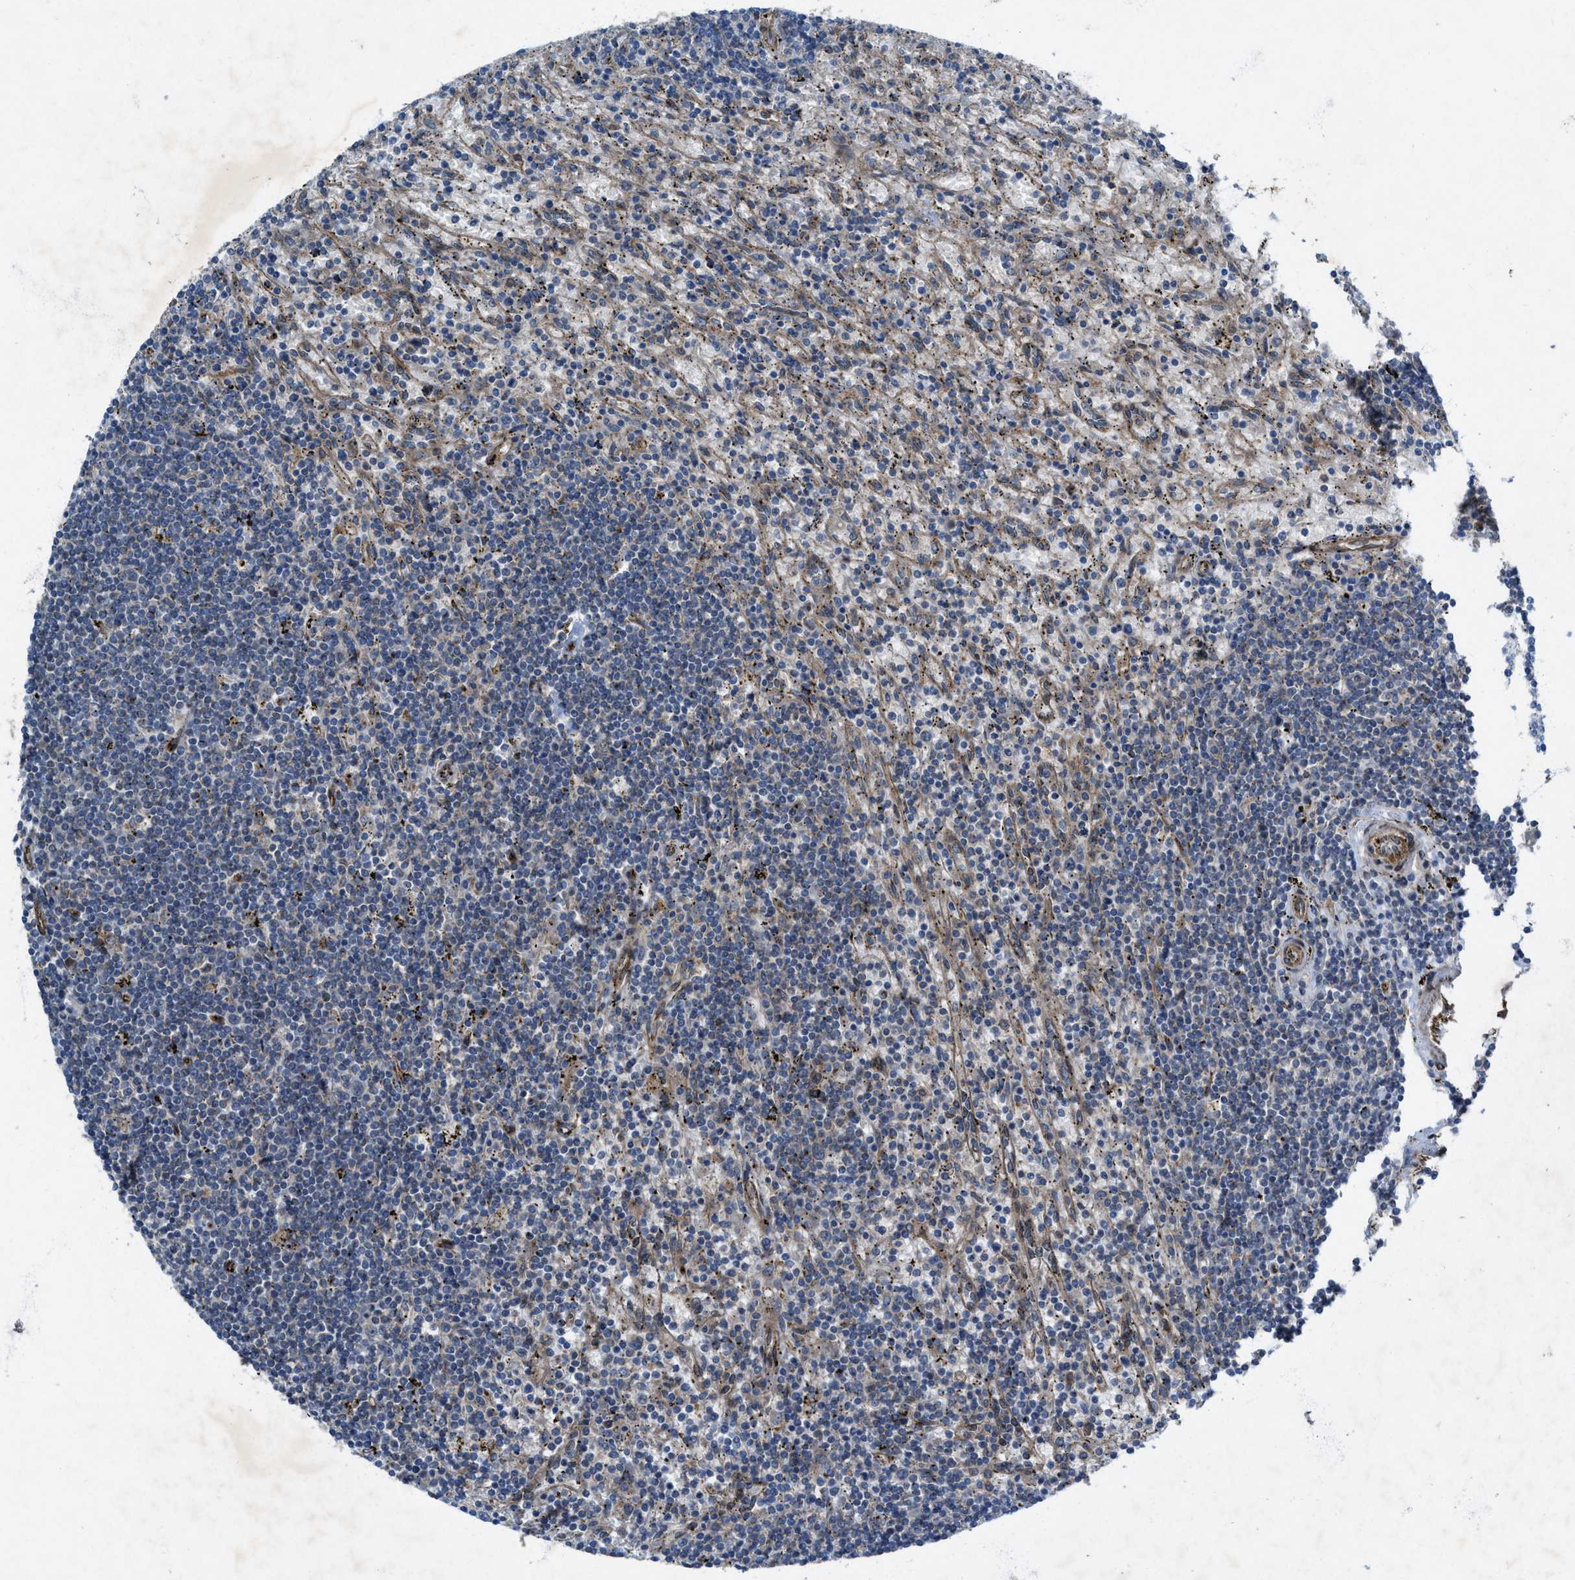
{"staining": {"intensity": "negative", "quantity": "none", "location": "none"}, "tissue": "lymphoma", "cell_type": "Tumor cells", "image_type": "cancer", "snomed": [{"axis": "morphology", "description": "Malignant lymphoma, non-Hodgkin's type, Low grade"}, {"axis": "topography", "description": "Spleen"}], "caption": "Histopathology image shows no protein positivity in tumor cells of lymphoma tissue.", "gene": "URGCP", "patient": {"sex": "male", "age": 76}}